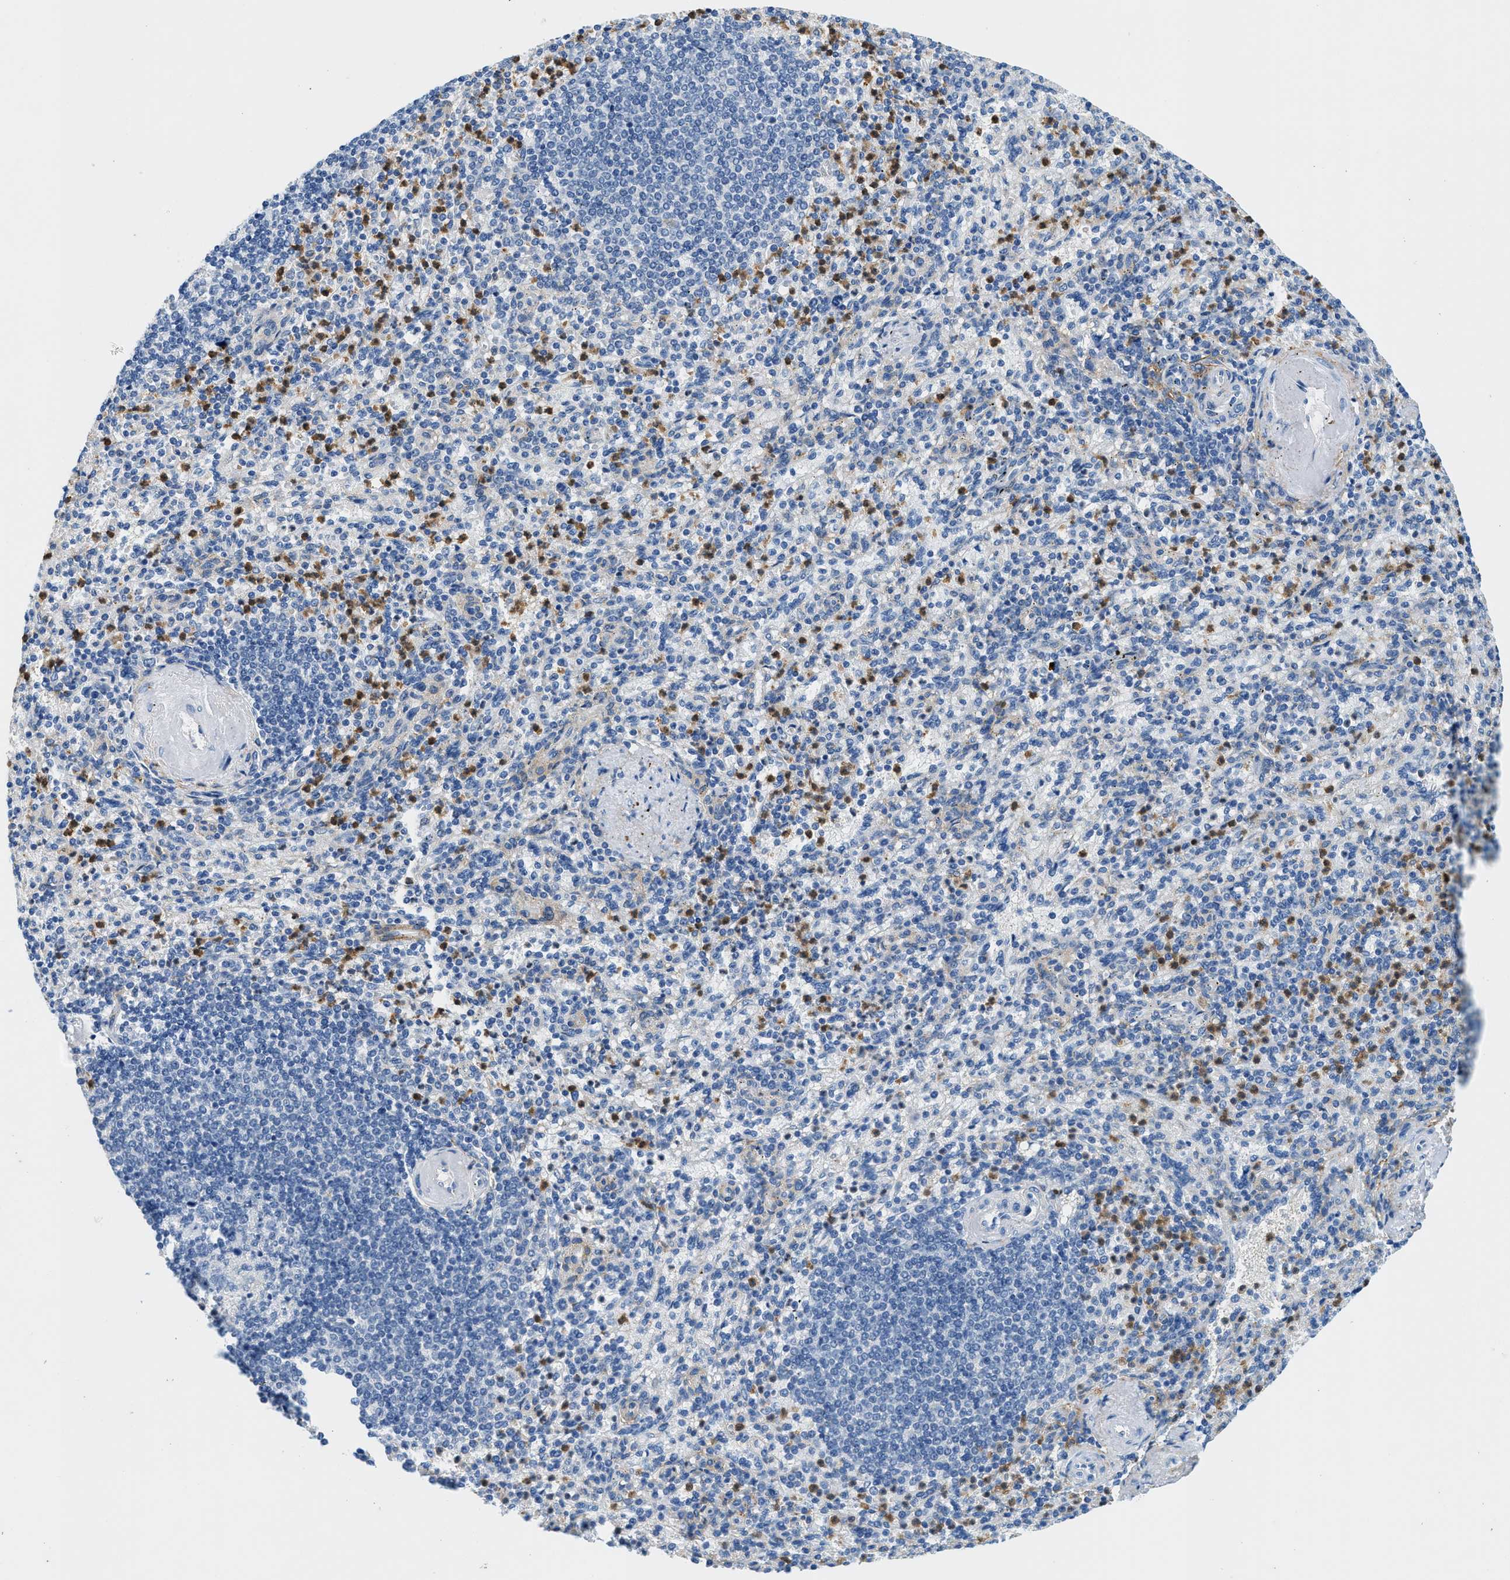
{"staining": {"intensity": "strong", "quantity": "25%-75%", "location": "cytoplasmic/membranous,nuclear"}, "tissue": "spleen", "cell_type": "Cells in red pulp", "image_type": "normal", "snomed": [{"axis": "morphology", "description": "Normal tissue, NOS"}, {"axis": "topography", "description": "Spleen"}], "caption": "Spleen stained with immunohistochemistry exhibits strong cytoplasmic/membranous,nuclear positivity in about 25%-75% of cells in red pulp.", "gene": "ZDHHC13", "patient": {"sex": "female", "age": 74}}